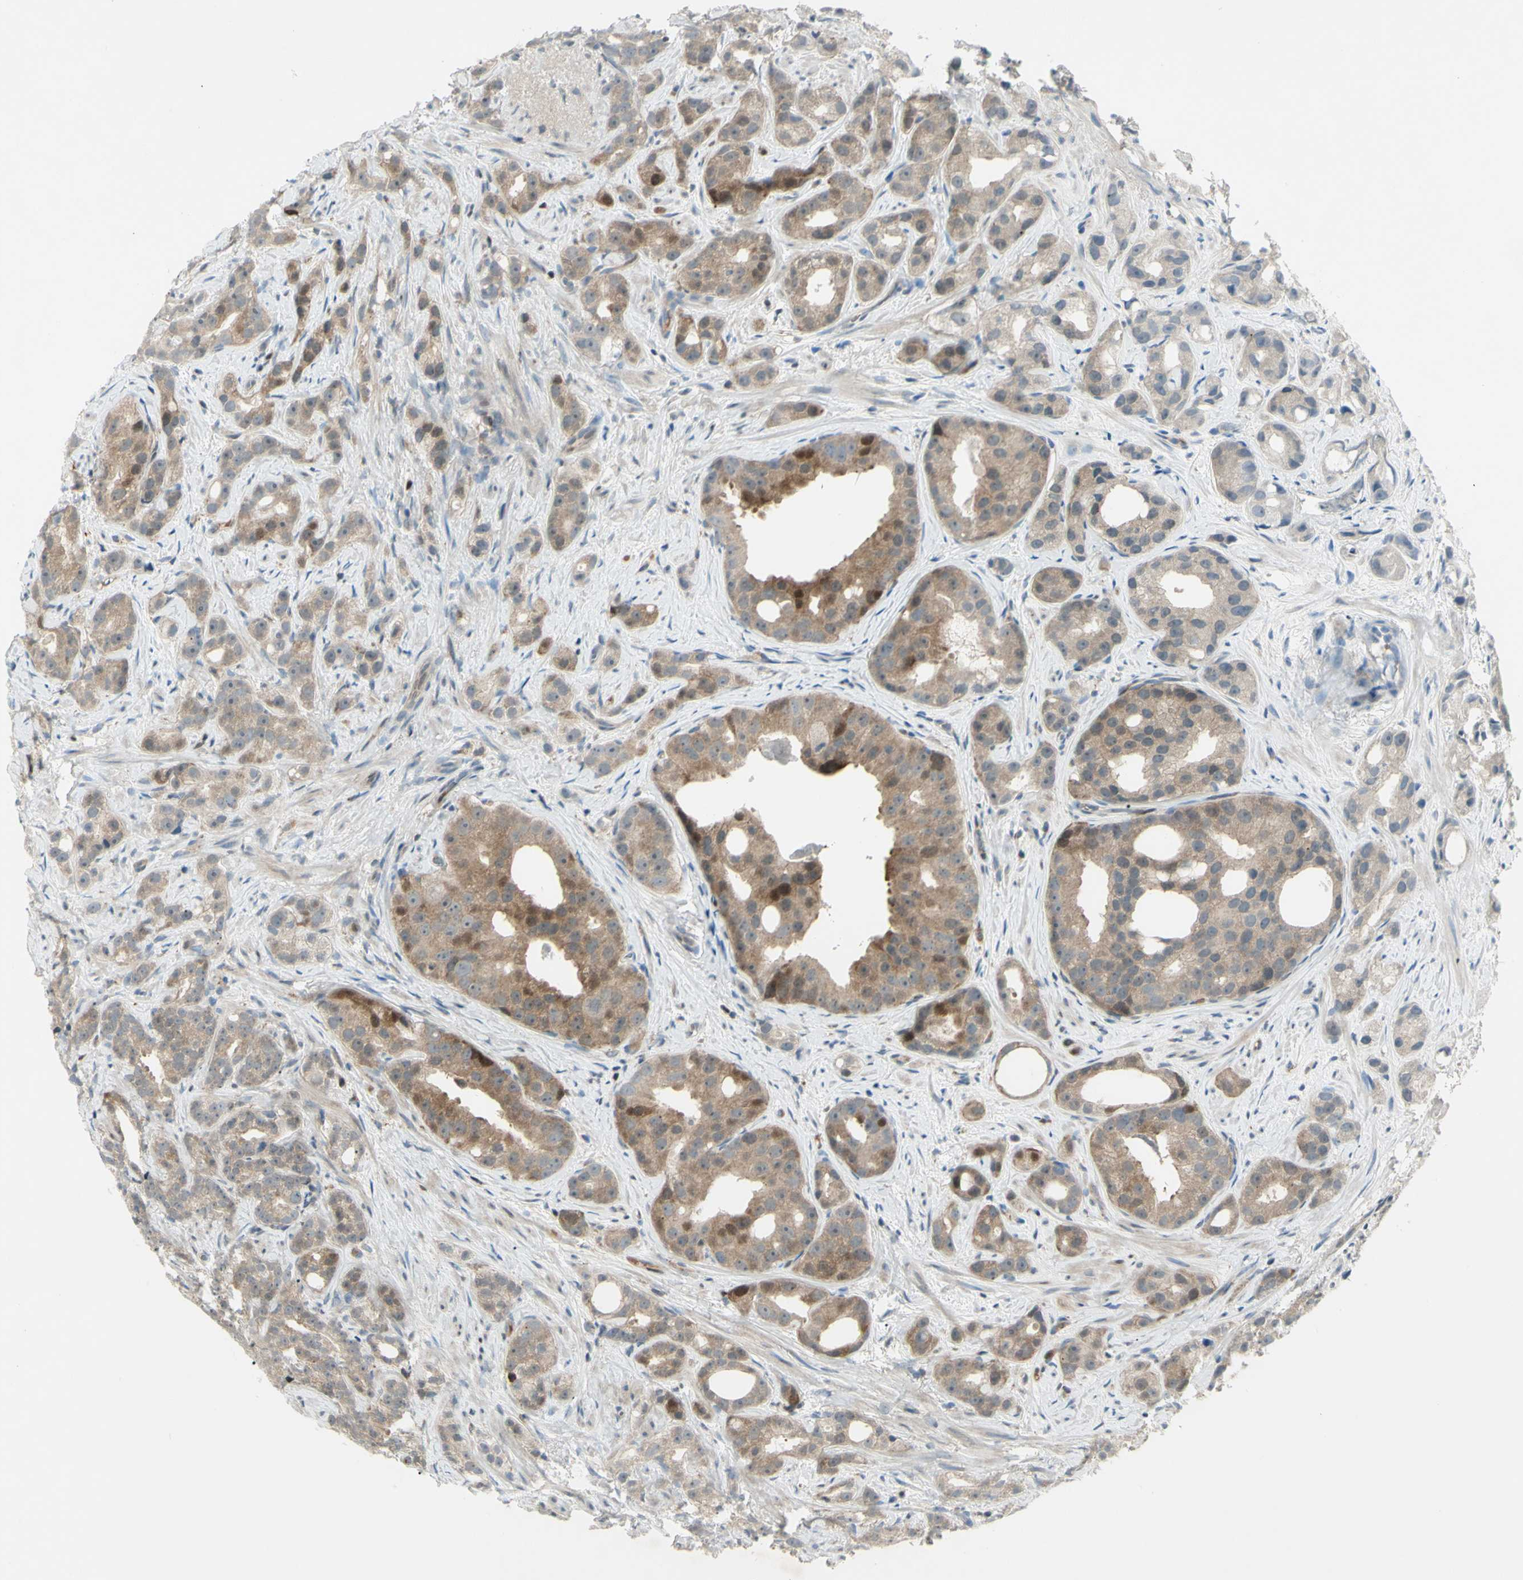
{"staining": {"intensity": "weak", "quantity": ">75%", "location": "cytoplasmic/membranous"}, "tissue": "prostate cancer", "cell_type": "Tumor cells", "image_type": "cancer", "snomed": [{"axis": "morphology", "description": "Adenocarcinoma, Low grade"}, {"axis": "topography", "description": "Prostate"}], "caption": "Immunohistochemistry photomicrograph of human prostate cancer (adenocarcinoma (low-grade)) stained for a protein (brown), which reveals low levels of weak cytoplasmic/membranous positivity in about >75% of tumor cells.", "gene": "C1orf159", "patient": {"sex": "male", "age": 89}}